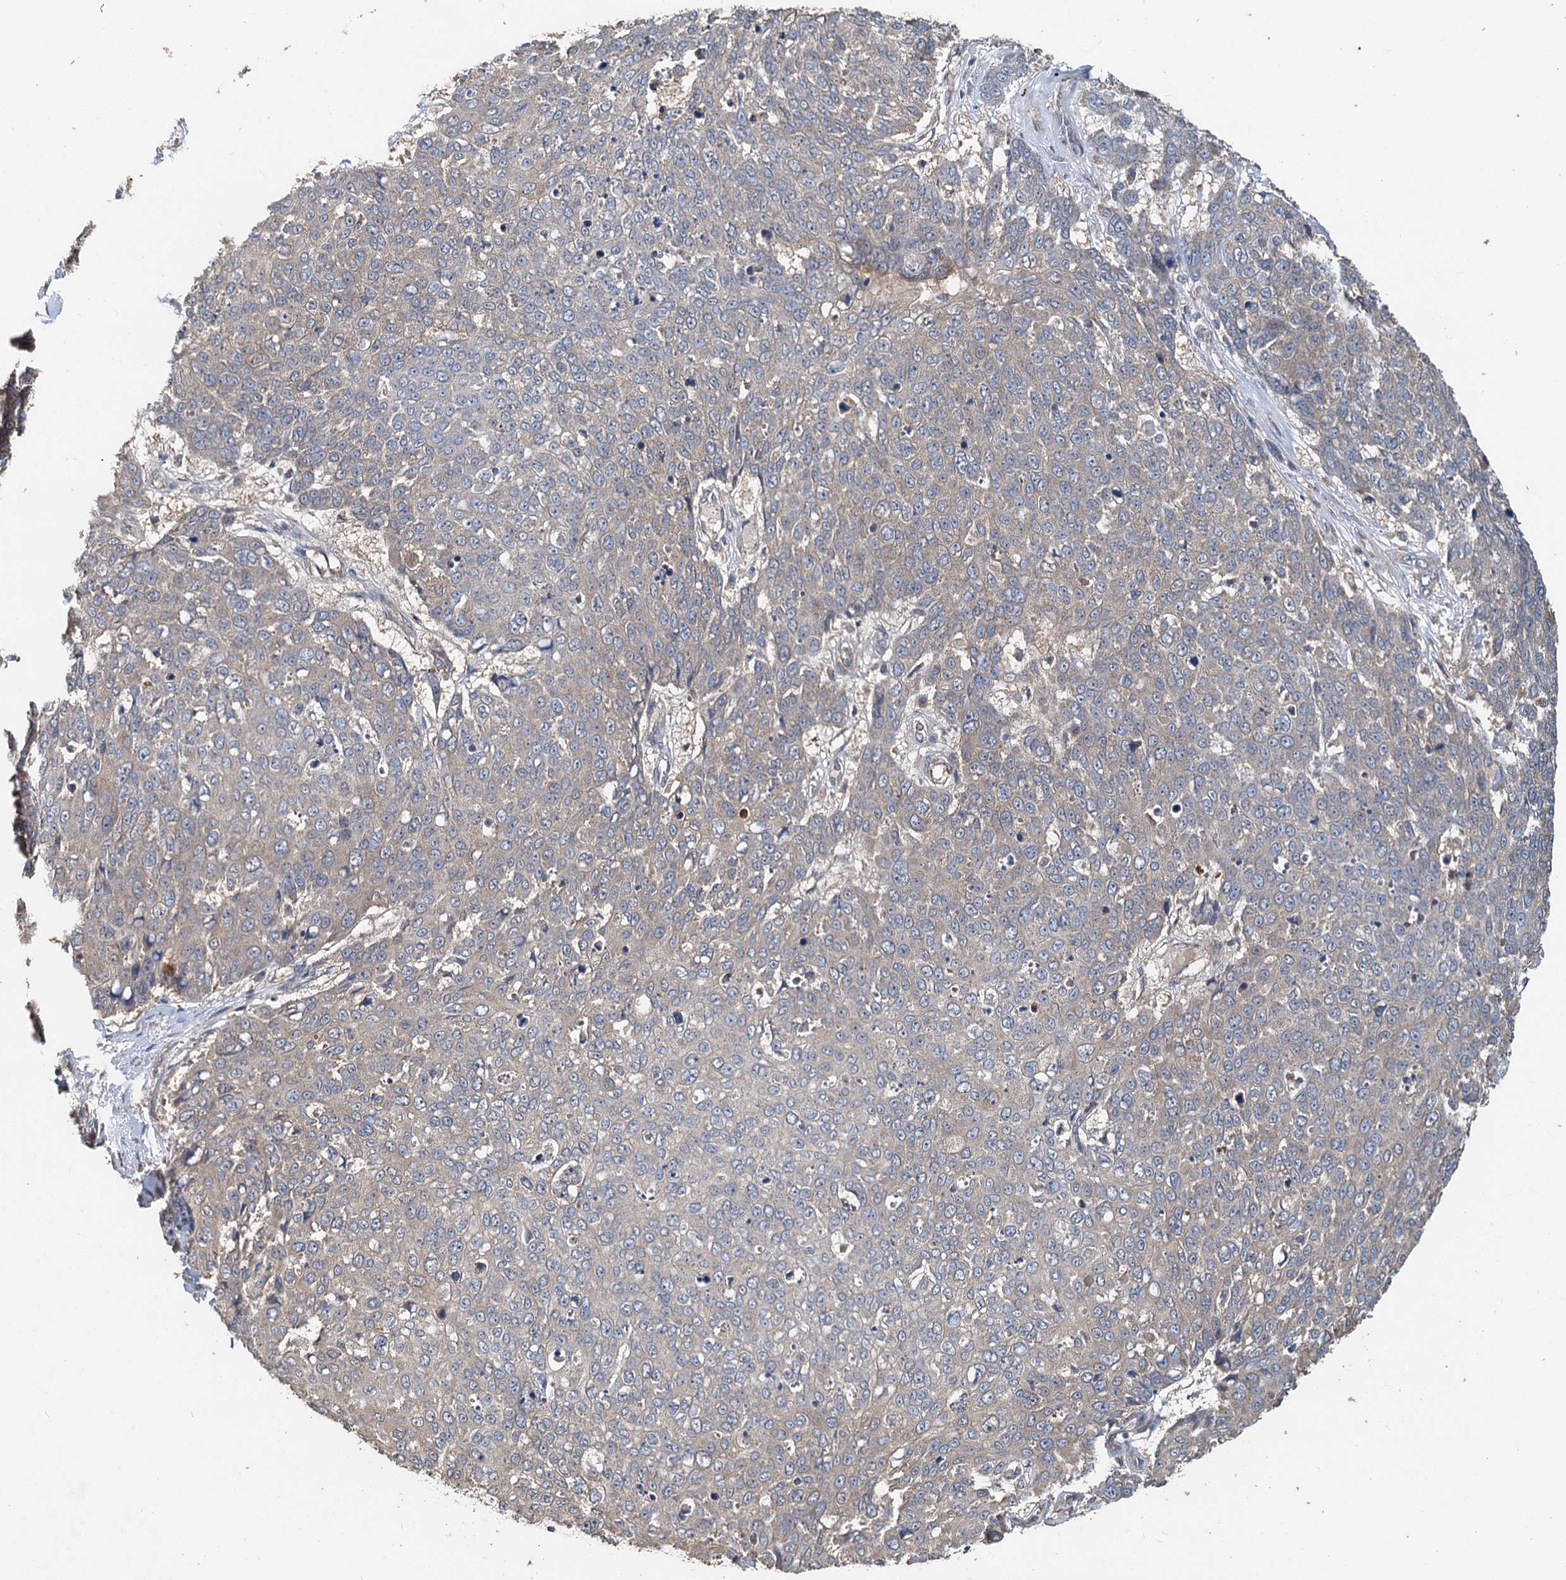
{"staining": {"intensity": "weak", "quantity": "<25%", "location": "cytoplasmic/membranous"}, "tissue": "skin cancer", "cell_type": "Tumor cells", "image_type": "cancer", "snomed": [{"axis": "morphology", "description": "Squamous cell carcinoma, NOS"}, {"axis": "topography", "description": "Skin"}], "caption": "Skin cancer stained for a protein using immunohistochemistry shows no expression tumor cells.", "gene": "HYI", "patient": {"sex": "male", "age": 71}}